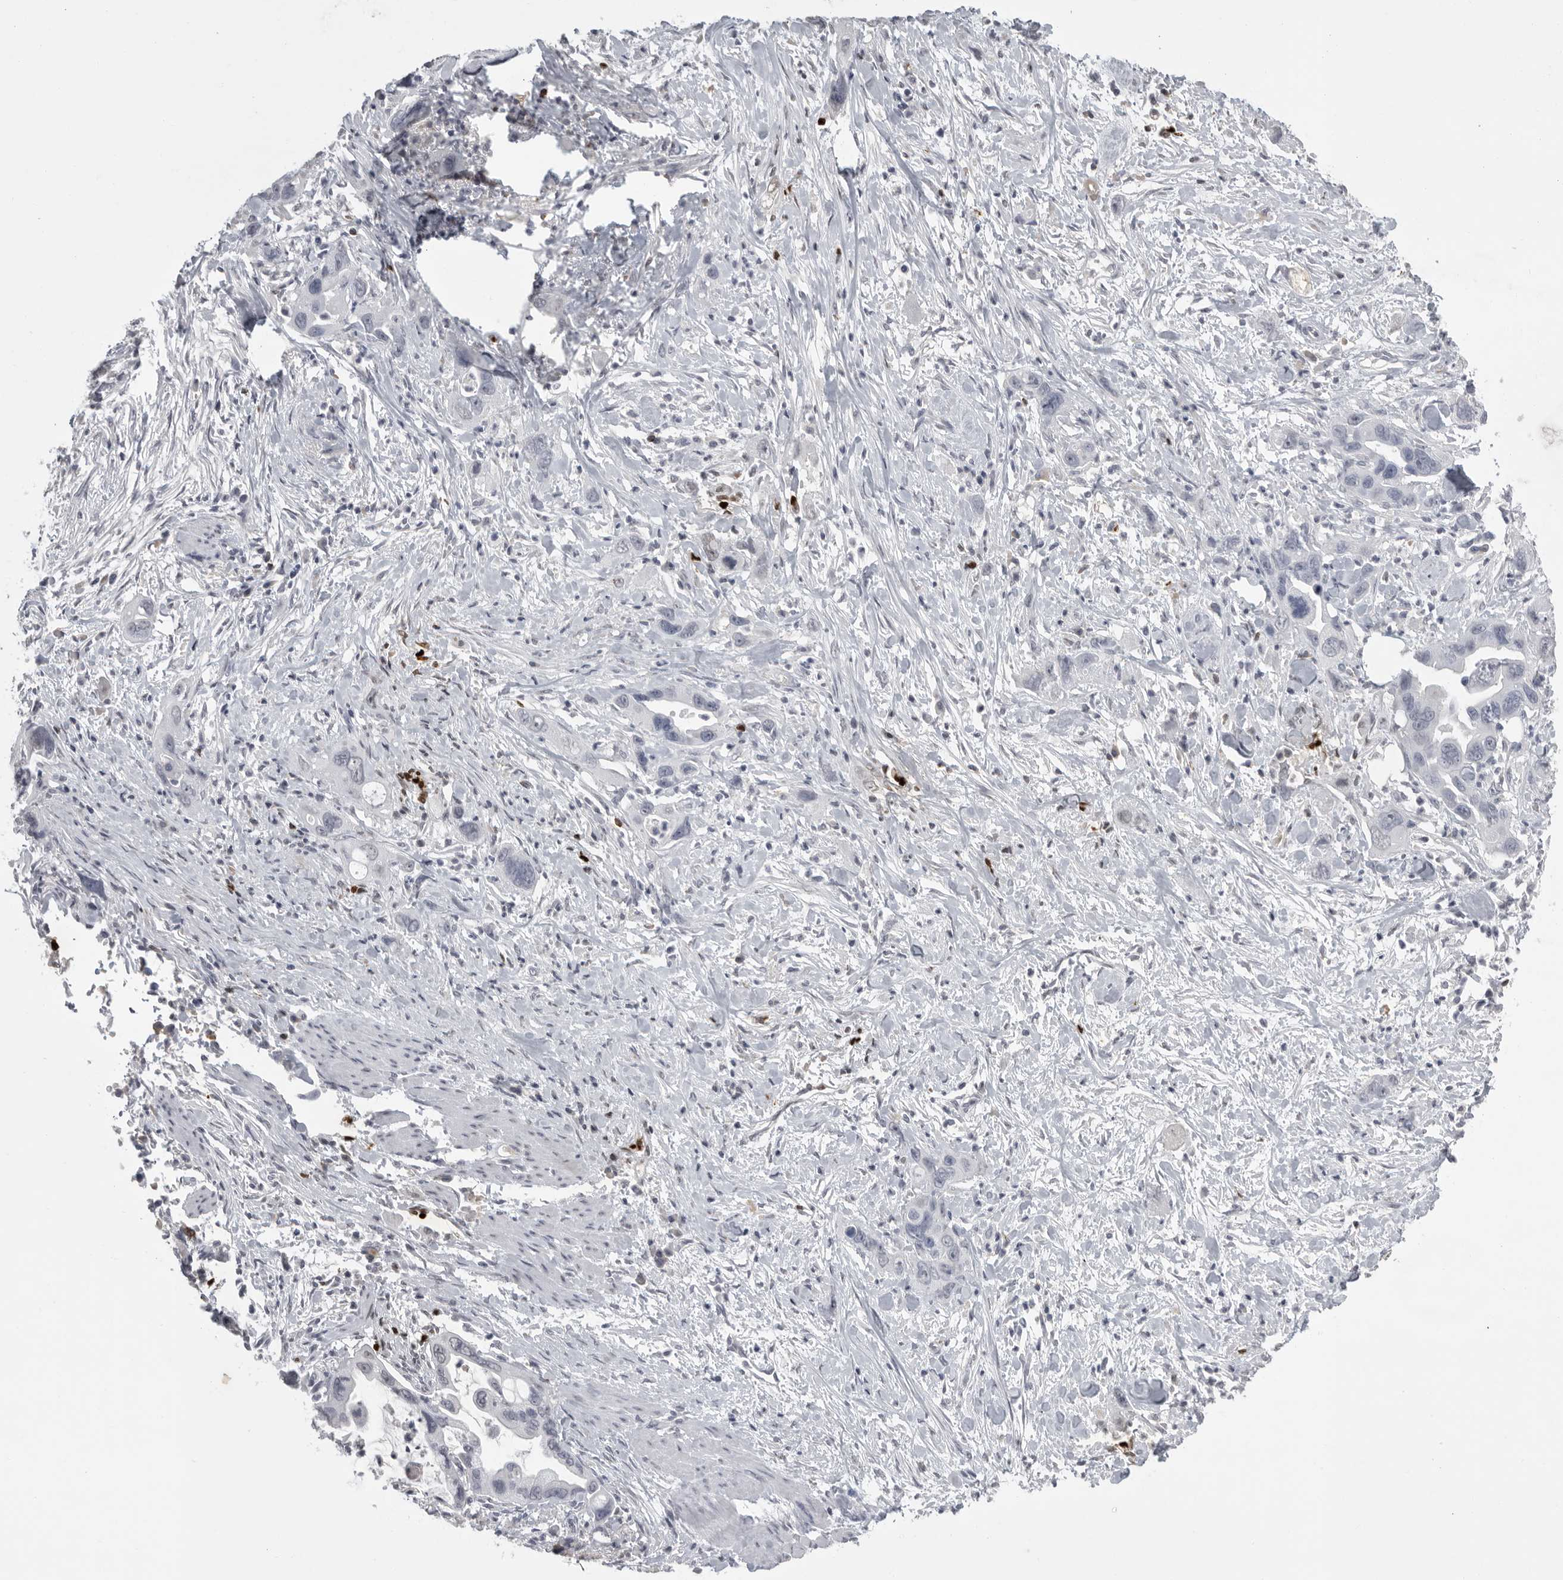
{"staining": {"intensity": "negative", "quantity": "none", "location": "none"}, "tissue": "pancreatic cancer", "cell_type": "Tumor cells", "image_type": "cancer", "snomed": [{"axis": "morphology", "description": "Adenocarcinoma, NOS"}, {"axis": "topography", "description": "Pancreas"}], "caption": "DAB (3,3'-diaminobenzidine) immunohistochemical staining of pancreatic cancer (adenocarcinoma) displays no significant positivity in tumor cells.", "gene": "GNLY", "patient": {"sex": "female", "age": 70}}